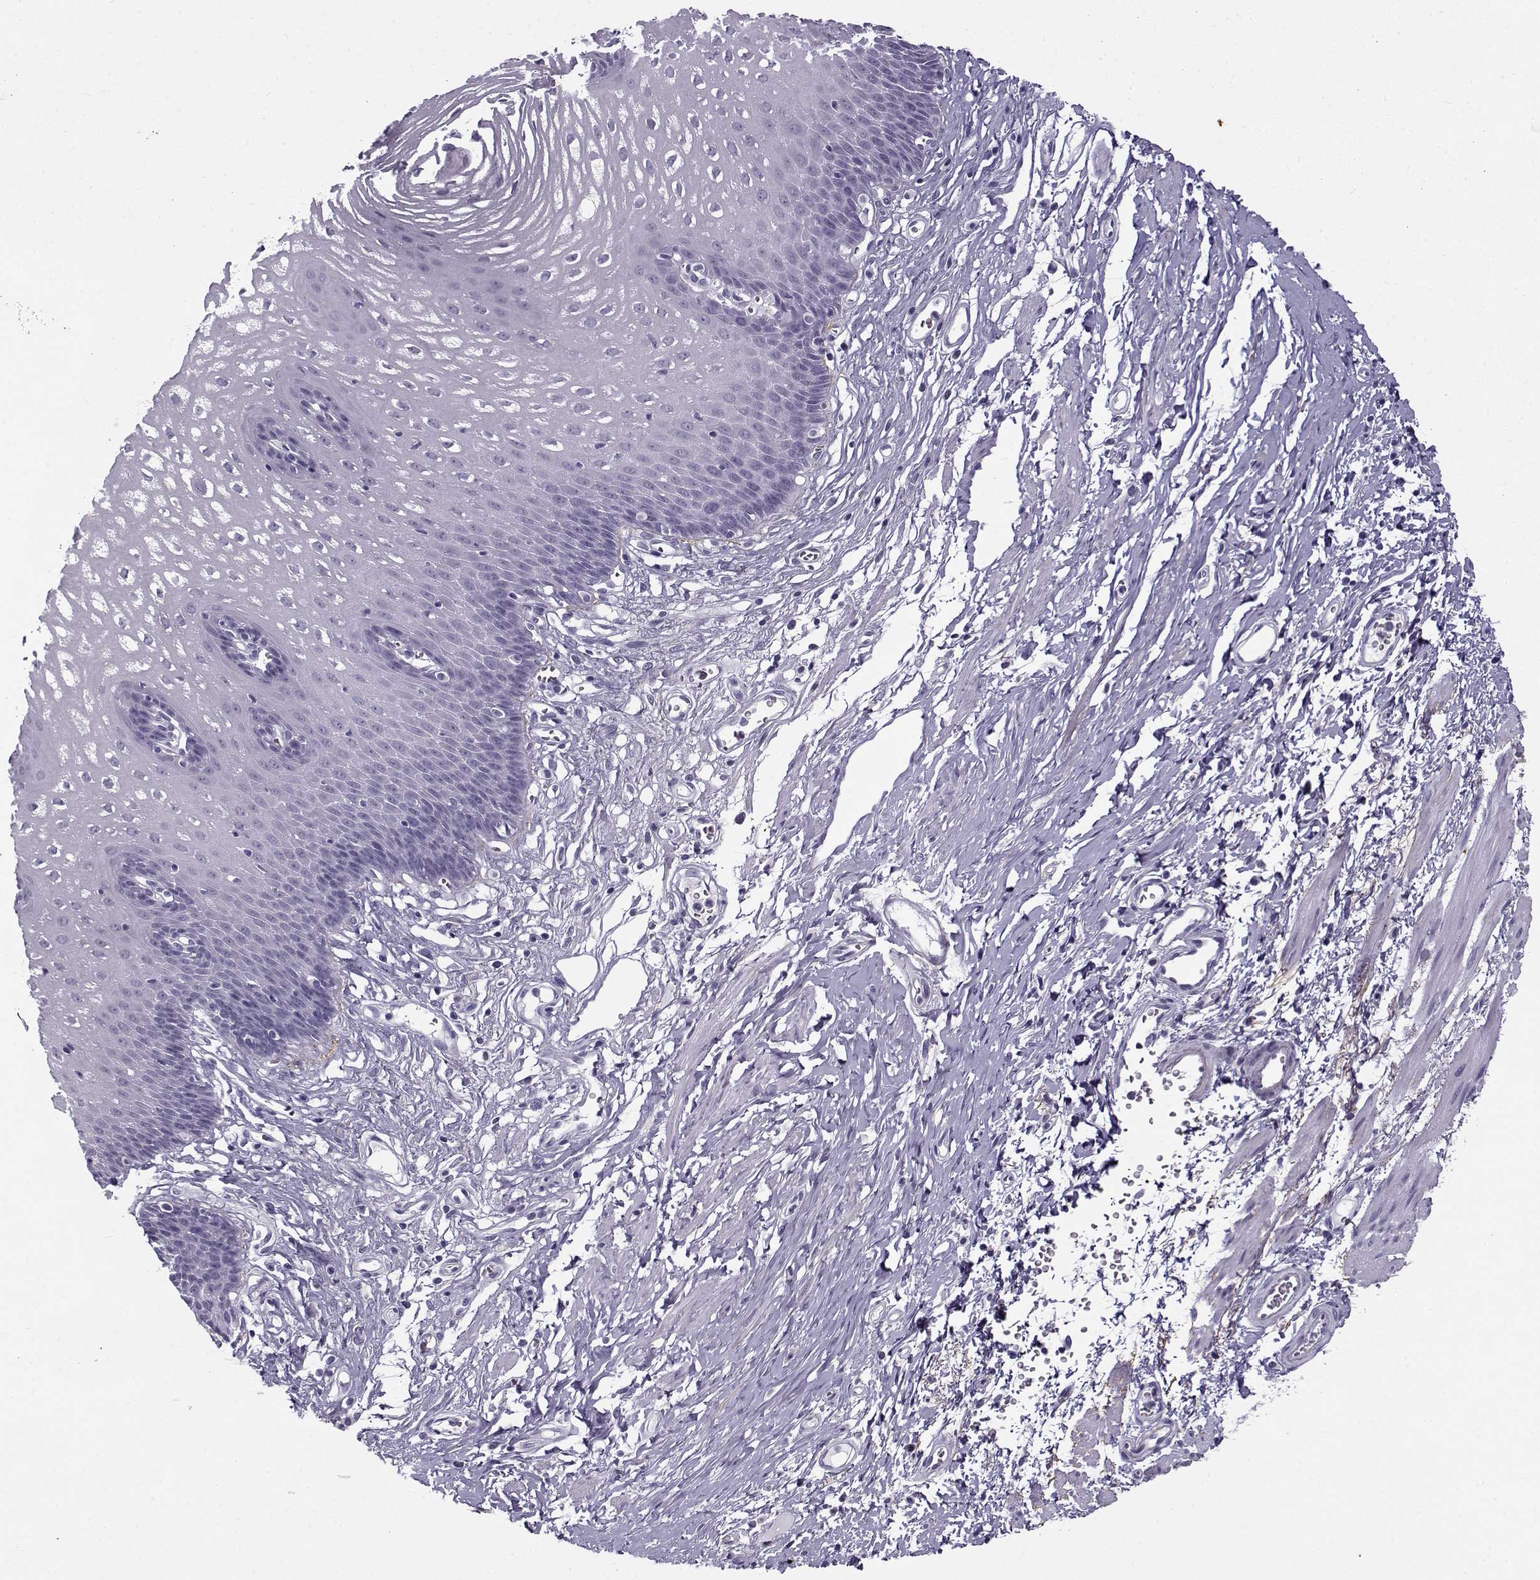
{"staining": {"intensity": "negative", "quantity": "none", "location": "none"}, "tissue": "esophagus", "cell_type": "Squamous epithelial cells", "image_type": "normal", "snomed": [{"axis": "morphology", "description": "Normal tissue, NOS"}, {"axis": "topography", "description": "Esophagus"}], "caption": "Protein analysis of normal esophagus reveals no significant positivity in squamous epithelial cells.", "gene": "GTSF1L", "patient": {"sex": "male", "age": 72}}